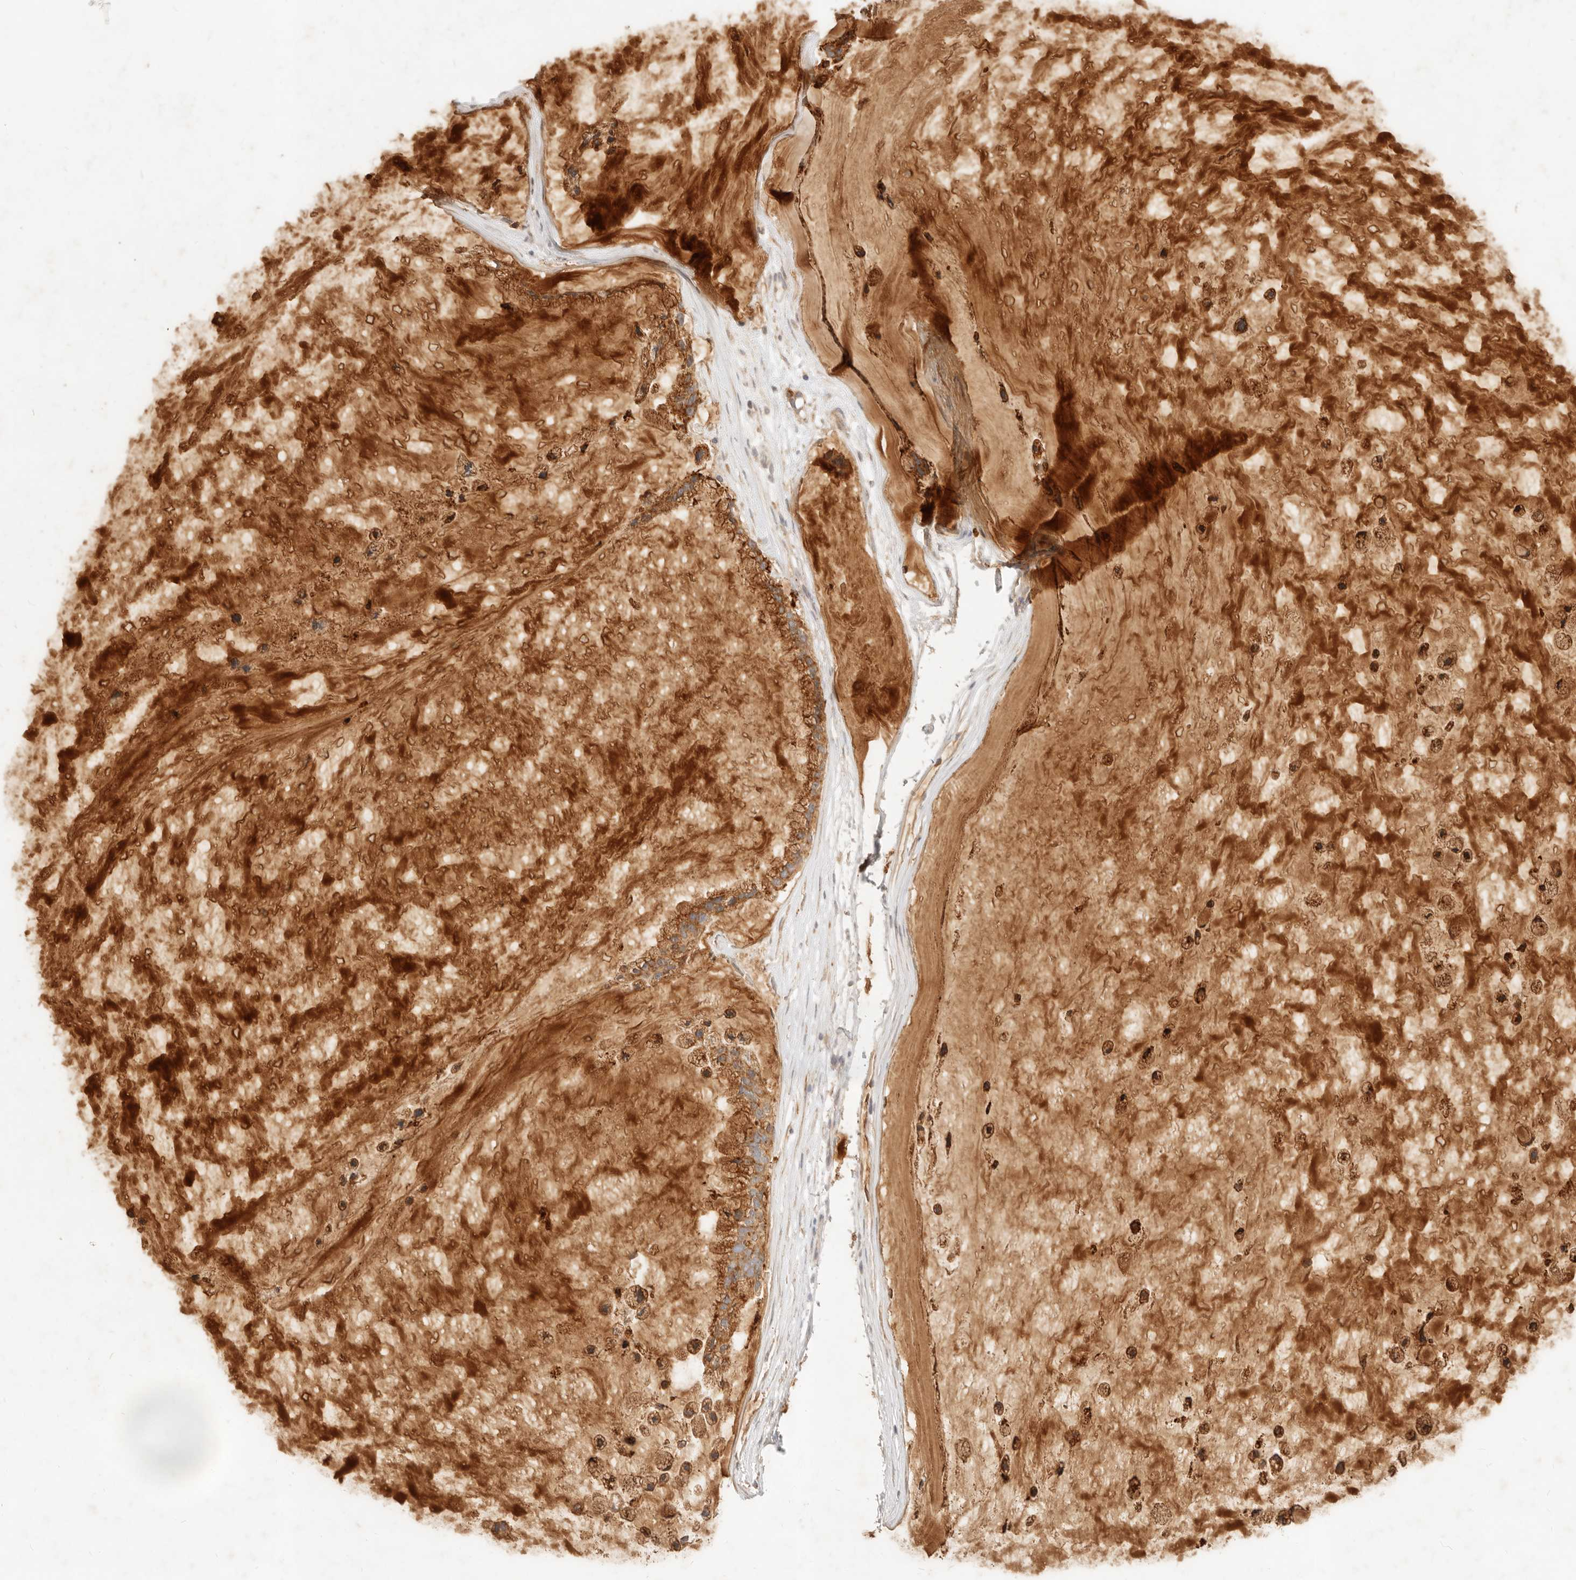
{"staining": {"intensity": "moderate", "quantity": ">75%", "location": "cytoplasmic/membranous"}, "tissue": "ovarian cancer", "cell_type": "Tumor cells", "image_type": "cancer", "snomed": [{"axis": "morphology", "description": "Cystadenocarcinoma, mucinous, NOS"}, {"axis": "topography", "description": "Ovary"}], "caption": "There is medium levels of moderate cytoplasmic/membranous positivity in tumor cells of mucinous cystadenocarcinoma (ovarian), as demonstrated by immunohistochemical staining (brown color).", "gene": "RUBCNL", "patient": {"sex": "female", "age": 39}}